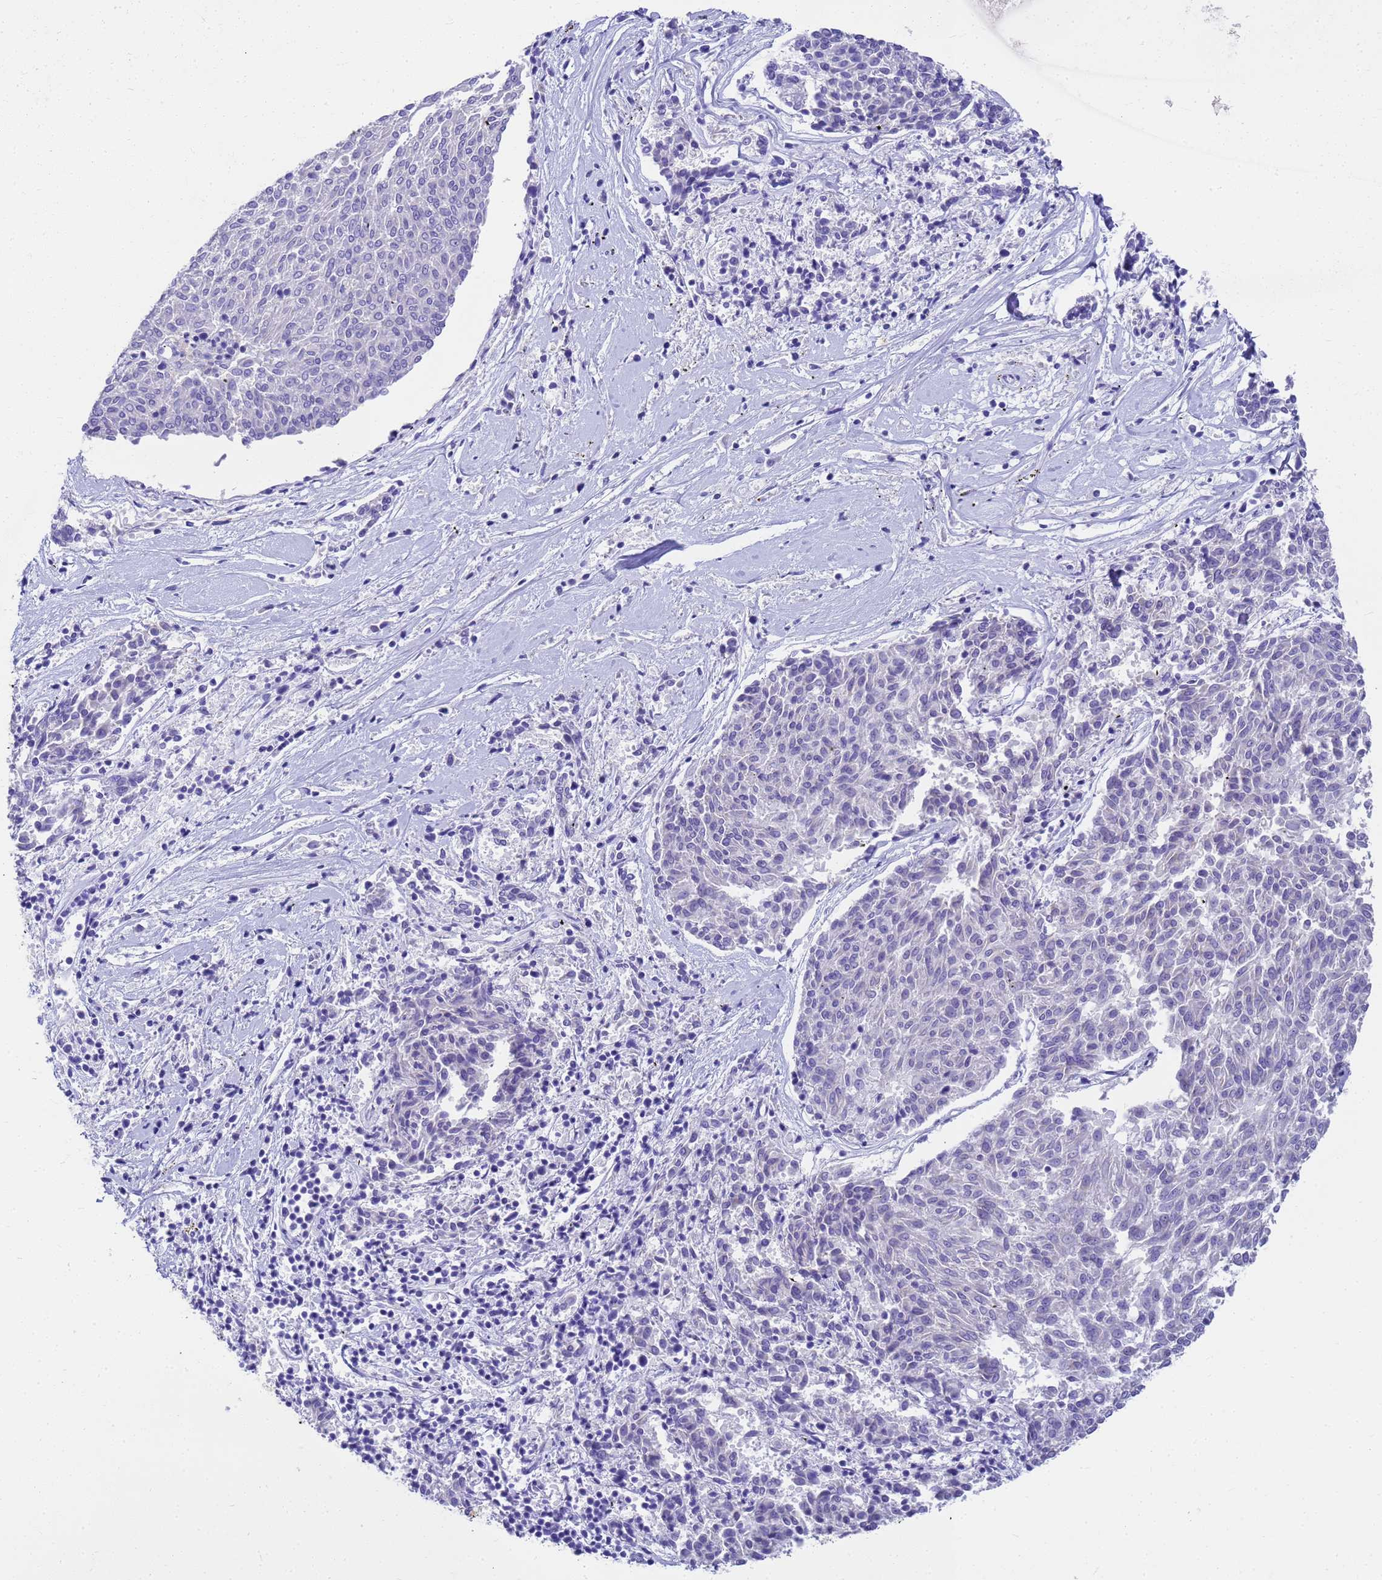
{"staining": {"intensity": "negative", "quantity": "none", "location": "none"}, "tissue": "melanoma", "cell_type": "Tumor cells", "image_type": "cancer", "snomed": [{"axis": "morphology", "description": "Malignant melanoma, NOS"}, {"axis": "topography", "description": "Skin"}], "caption": "High power microscopy histopathology image of an immunohistochemistry (IHC) photomicrograph of malignant melanoma, revealing no significant staining in tumor cells.", "gene": "MS4A13", "patient": {"sex": "female", "age": 72}}